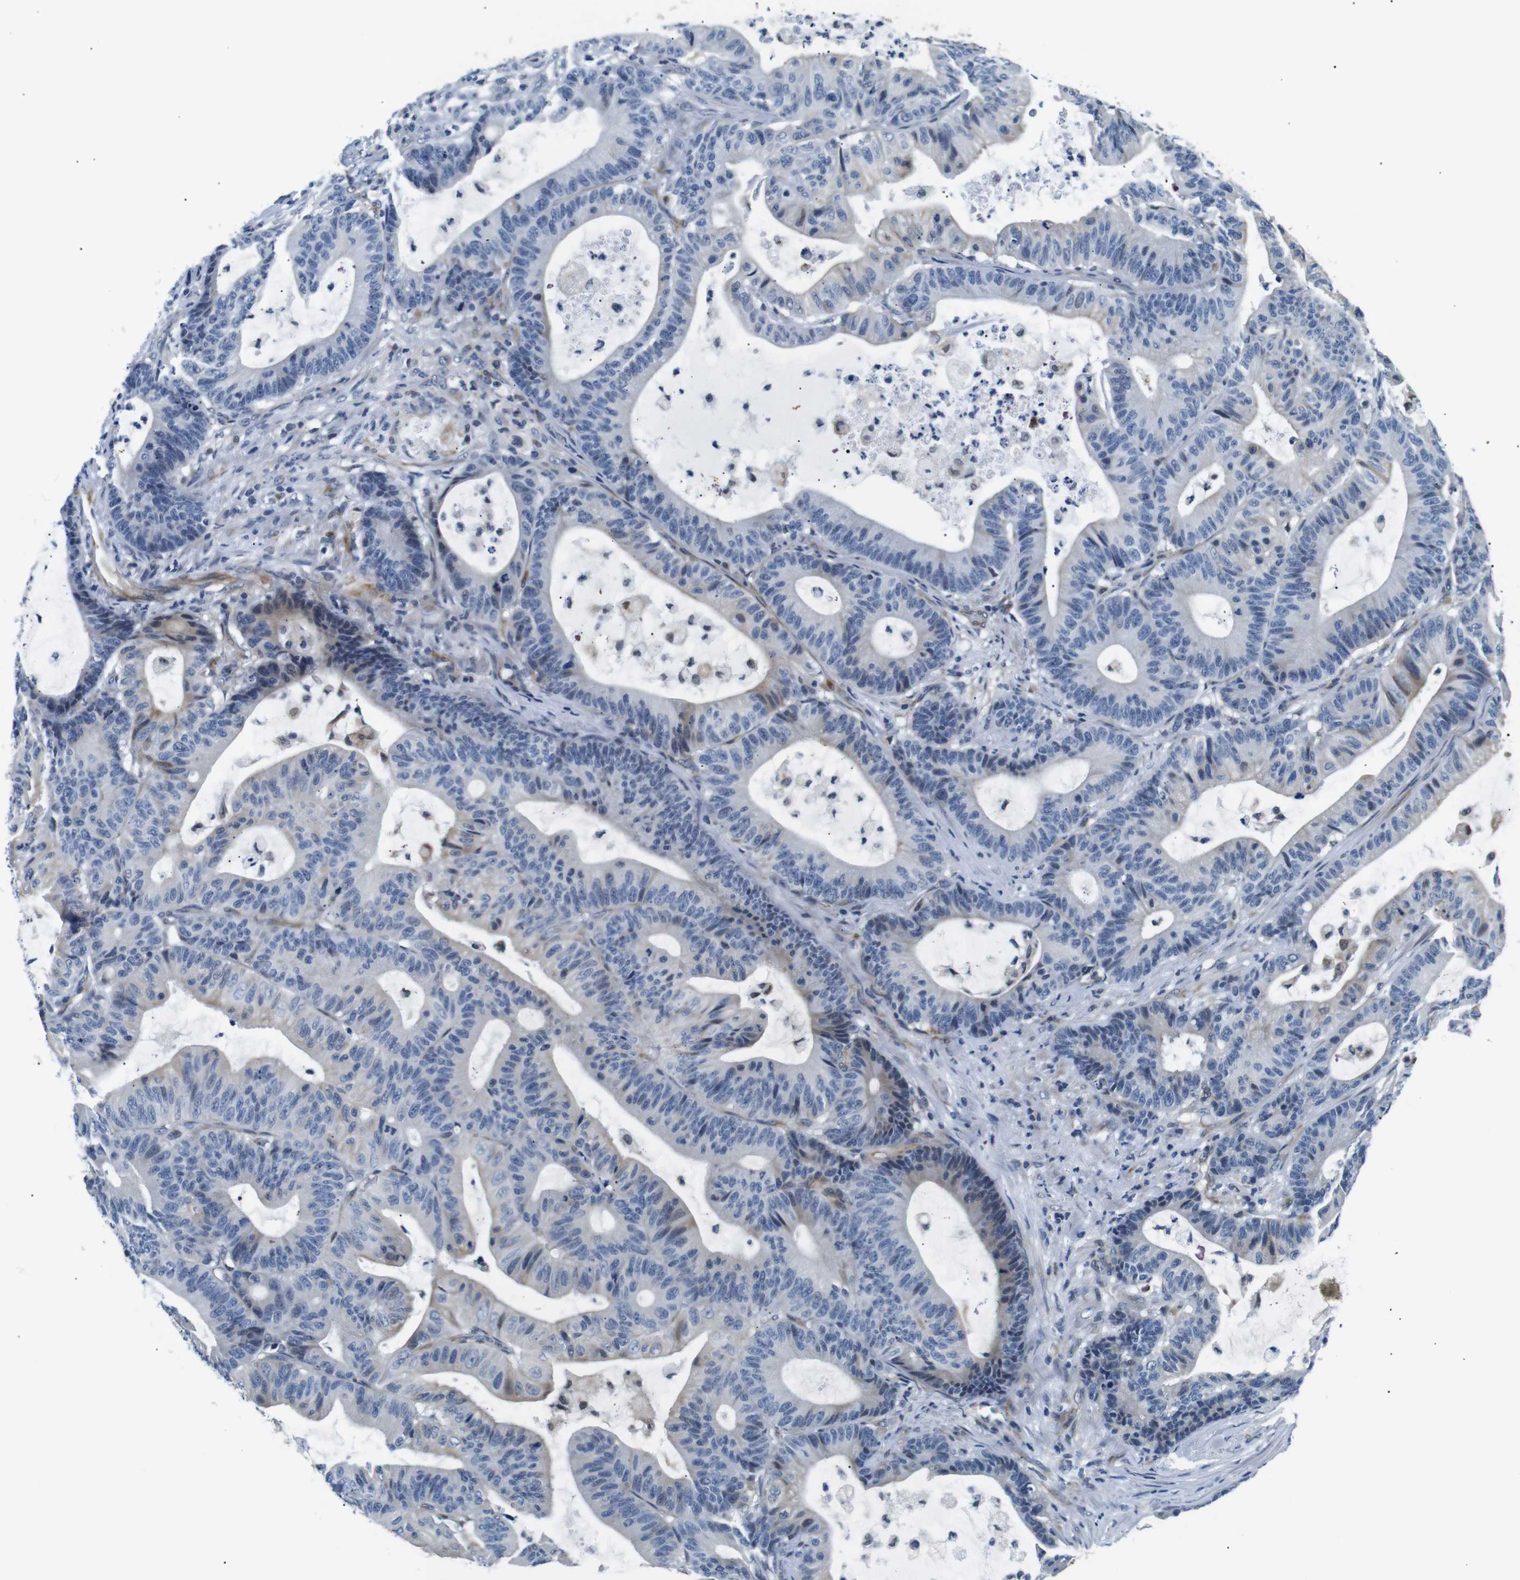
{"staining": {"intensity": "weak", "quantity": "<25%", "location": "cytoplasmic/membranous"}, "tissue": "colorectal cancer", "cell_type": "Tumor cells", "image_type": "cancer", "snomed": [{"axis": "morphology", "description": "Adenocarcinoma, NOS"}, {"axis": "topography", "description": "Colon"}], "caption": "IHC image of human adenocarcinoma (colorectal) stained for a protein (brown), which shows no staining in tumor cells.", "gene": "TAFA1", "patient": {"sex": "female", "age": 84}}